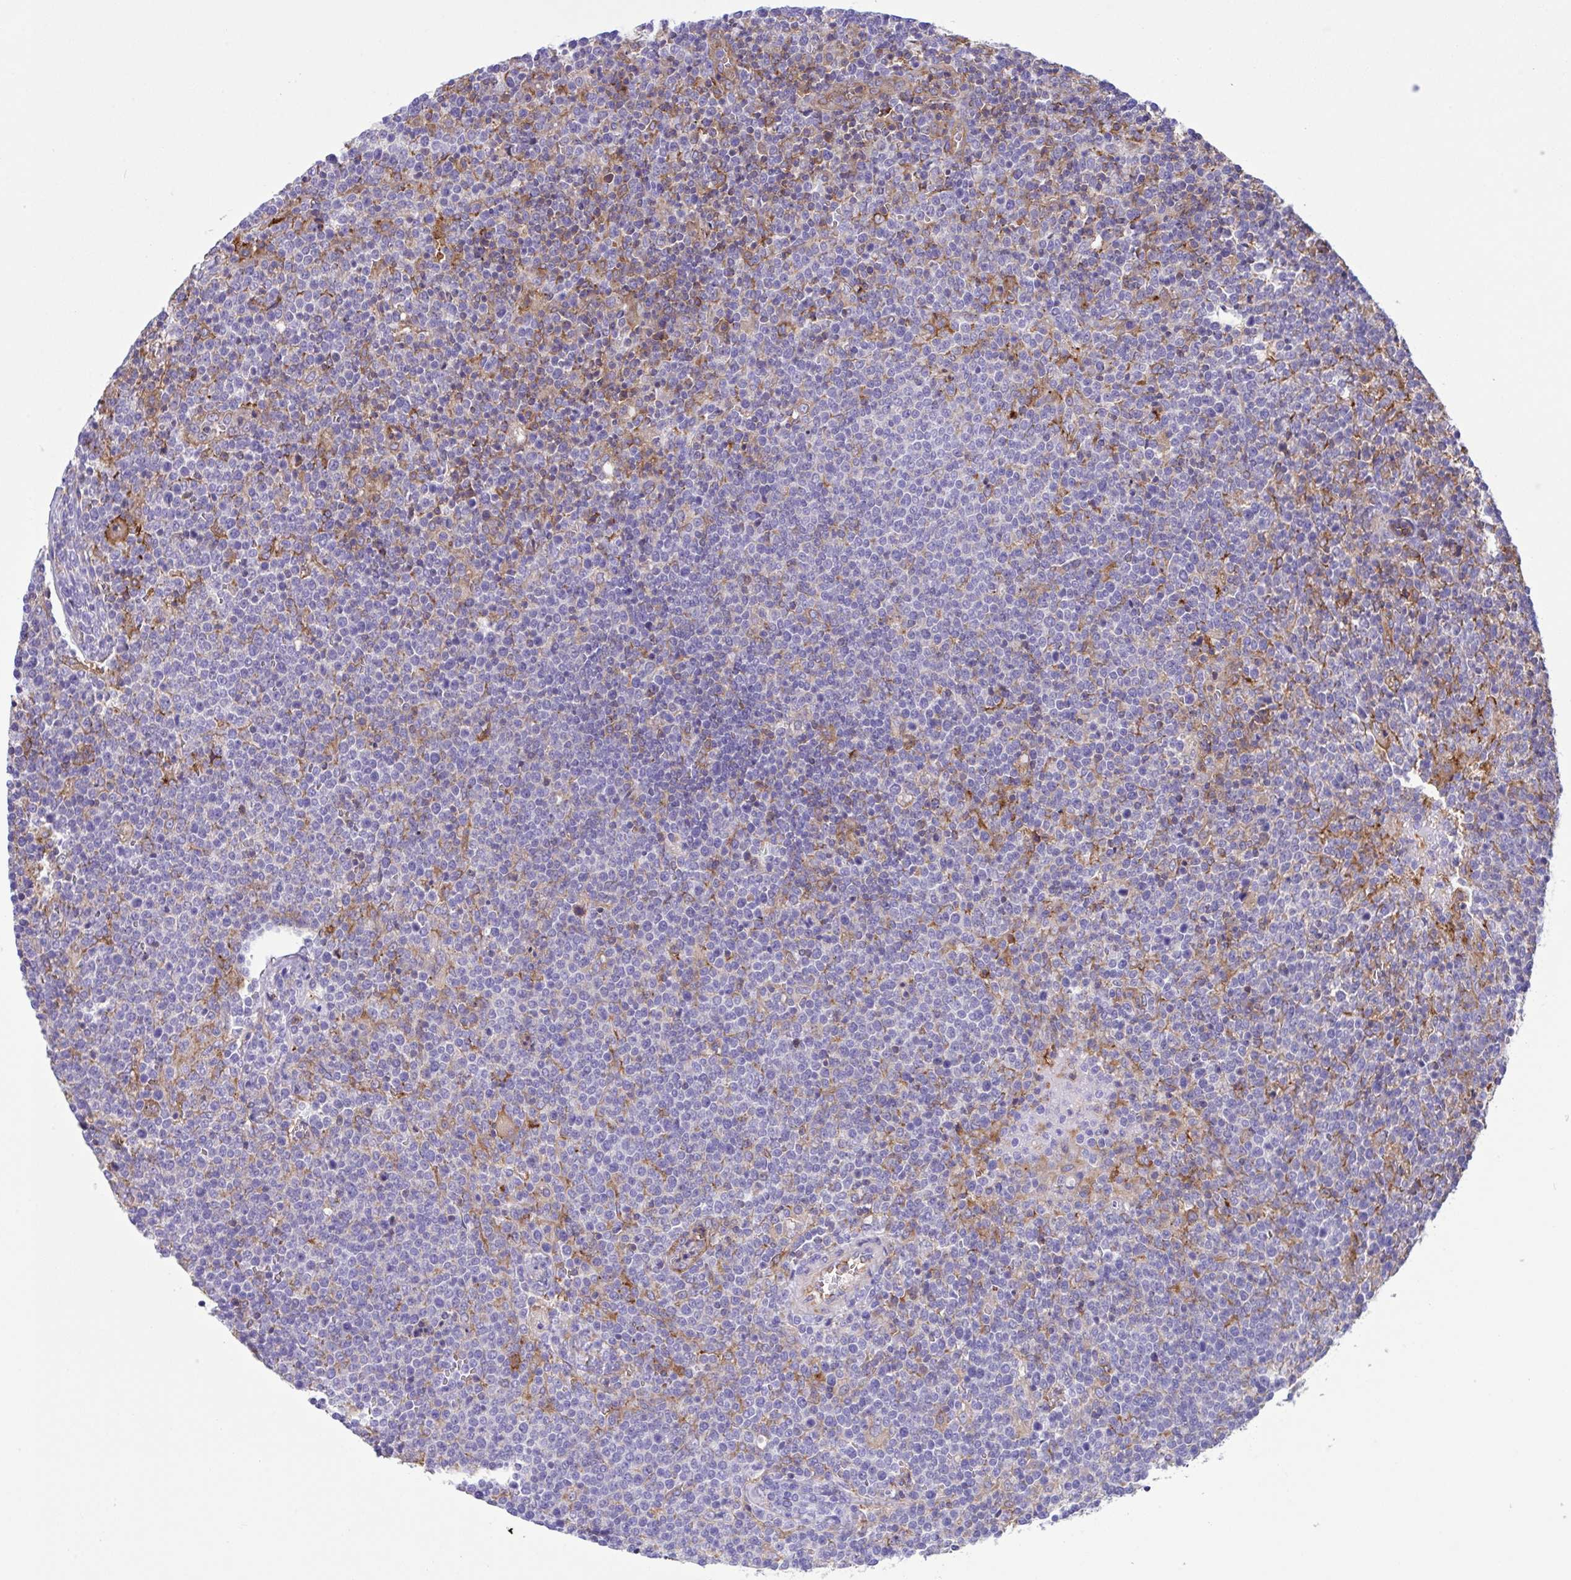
{"staining": {"intensity": "negative", "quantity": "none", "location": "none"}, "tissue": "lymphoma", "cell_type": "Tumor cells", "image_type": "cancer", "snomed": [{"axis": "morphology", "description": "Malignant lymphoma, non-Hodgkin's type, High grade"}, {"axis": "topography", "description": "Lymph node"}], "caption": "Human high-grade malignant lymphoma, non-Hodgkin's type stained for a protein using immunohistochemistry (IHC) displays no staining in tumor cells.", "gene": "OR51M1", "patient": {"sex": "male", "age": 61}}